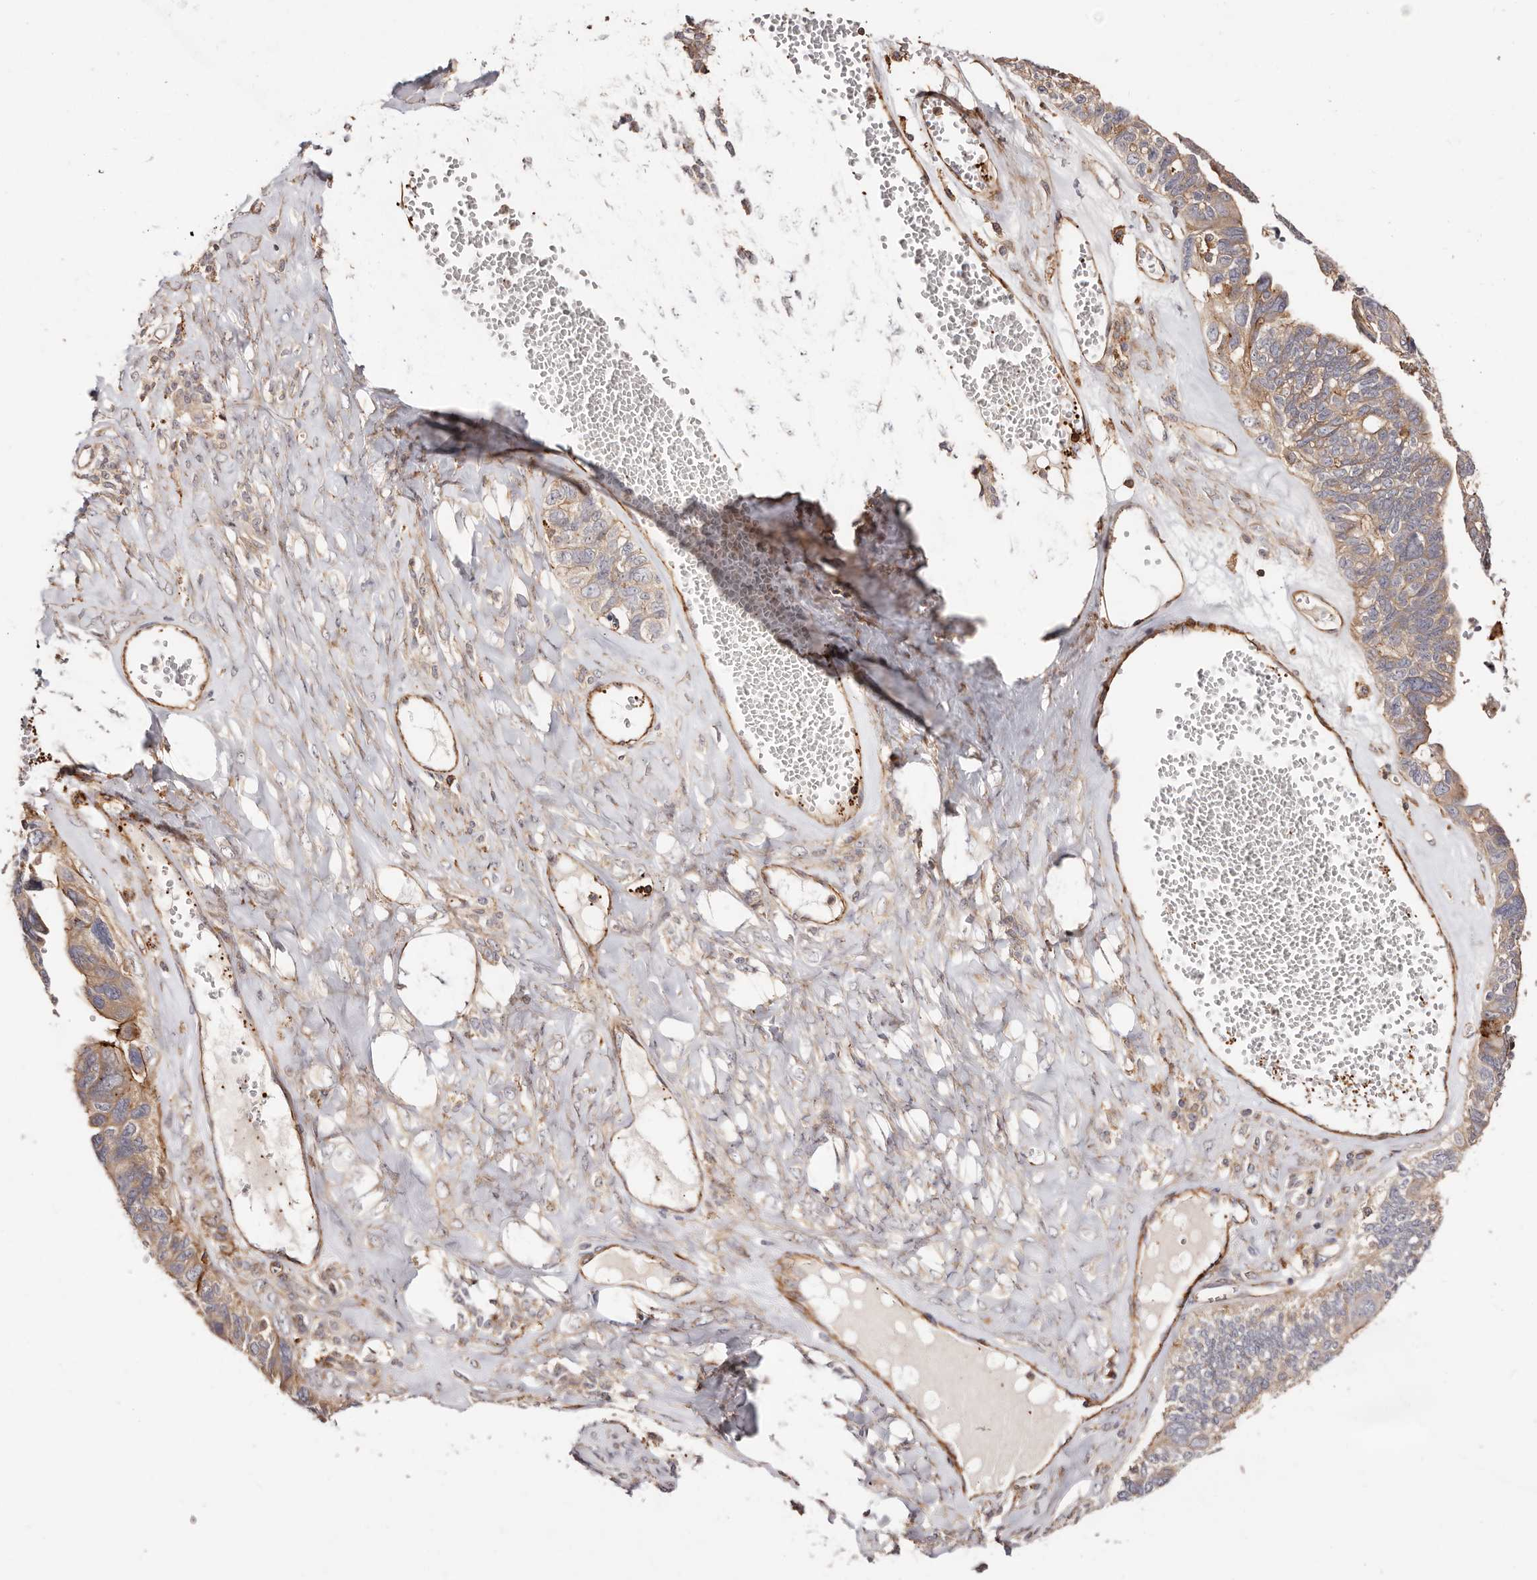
{"staining": {"intensity": "moderate", "quantity": "<25%", "location": "cytoplasmic/membranous"}, "tissue": "ovarian cancer", "cell_type": "Tumor cells", "image_type": "cancer", "snomed": [{"axis": "morphology", "description": "Cystadenocarcinoma, serous, NOS"}, {"axis": "topography", "description": "Ovary"}], "caption": "A low amount of moderate cytoplasmic/membranous staining is seen in approximately <25% of tumor cells in ovarian serous cystadenocarcinoma tissue.", "gene": "PTPN22", "patient": {"sex": "female", "age": 79}}